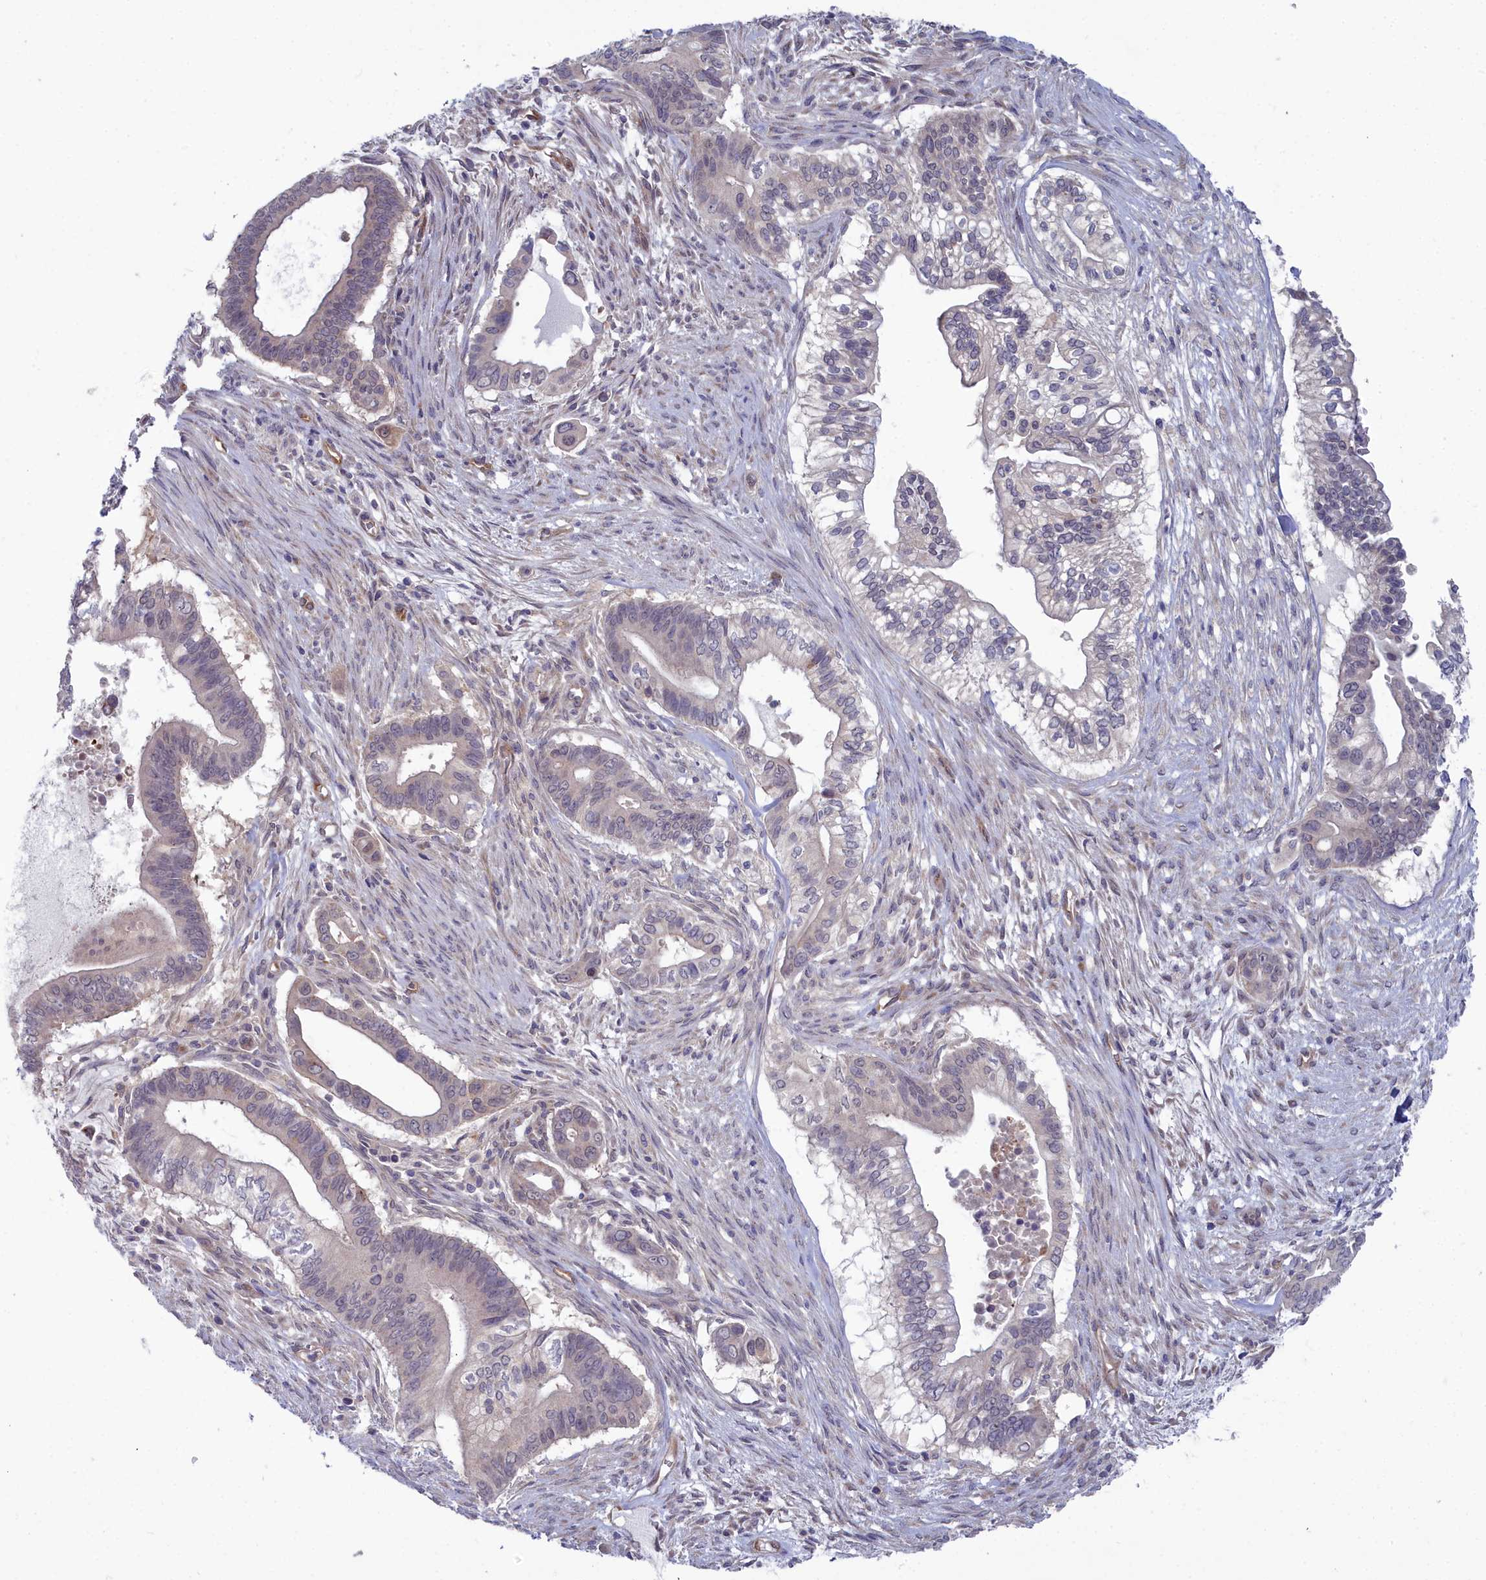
{"staining": {"intensity": "weak", "quantity": "<25%", "location": "cytoplasmic/membranous"}, "tissue": "pancreatic cancer", "cell_type": "Tumor cells", "image_type": "cancer", "snomed": [{"axis": "morphology", "description": "Adenocarcinoma, NOS"}, {"axis": "topography", "description": "Pancreas"}], "caption": "This is a photomicrograph of immunohistochemistry (IHC) staining of pancreatic adenocarcinoma, which shows no expression in tumor cells. (DAB immunohistochemistry with hematoxylin counter stain).", "gene": "RDX", "patient": {"sex": "male", "age": 68}}